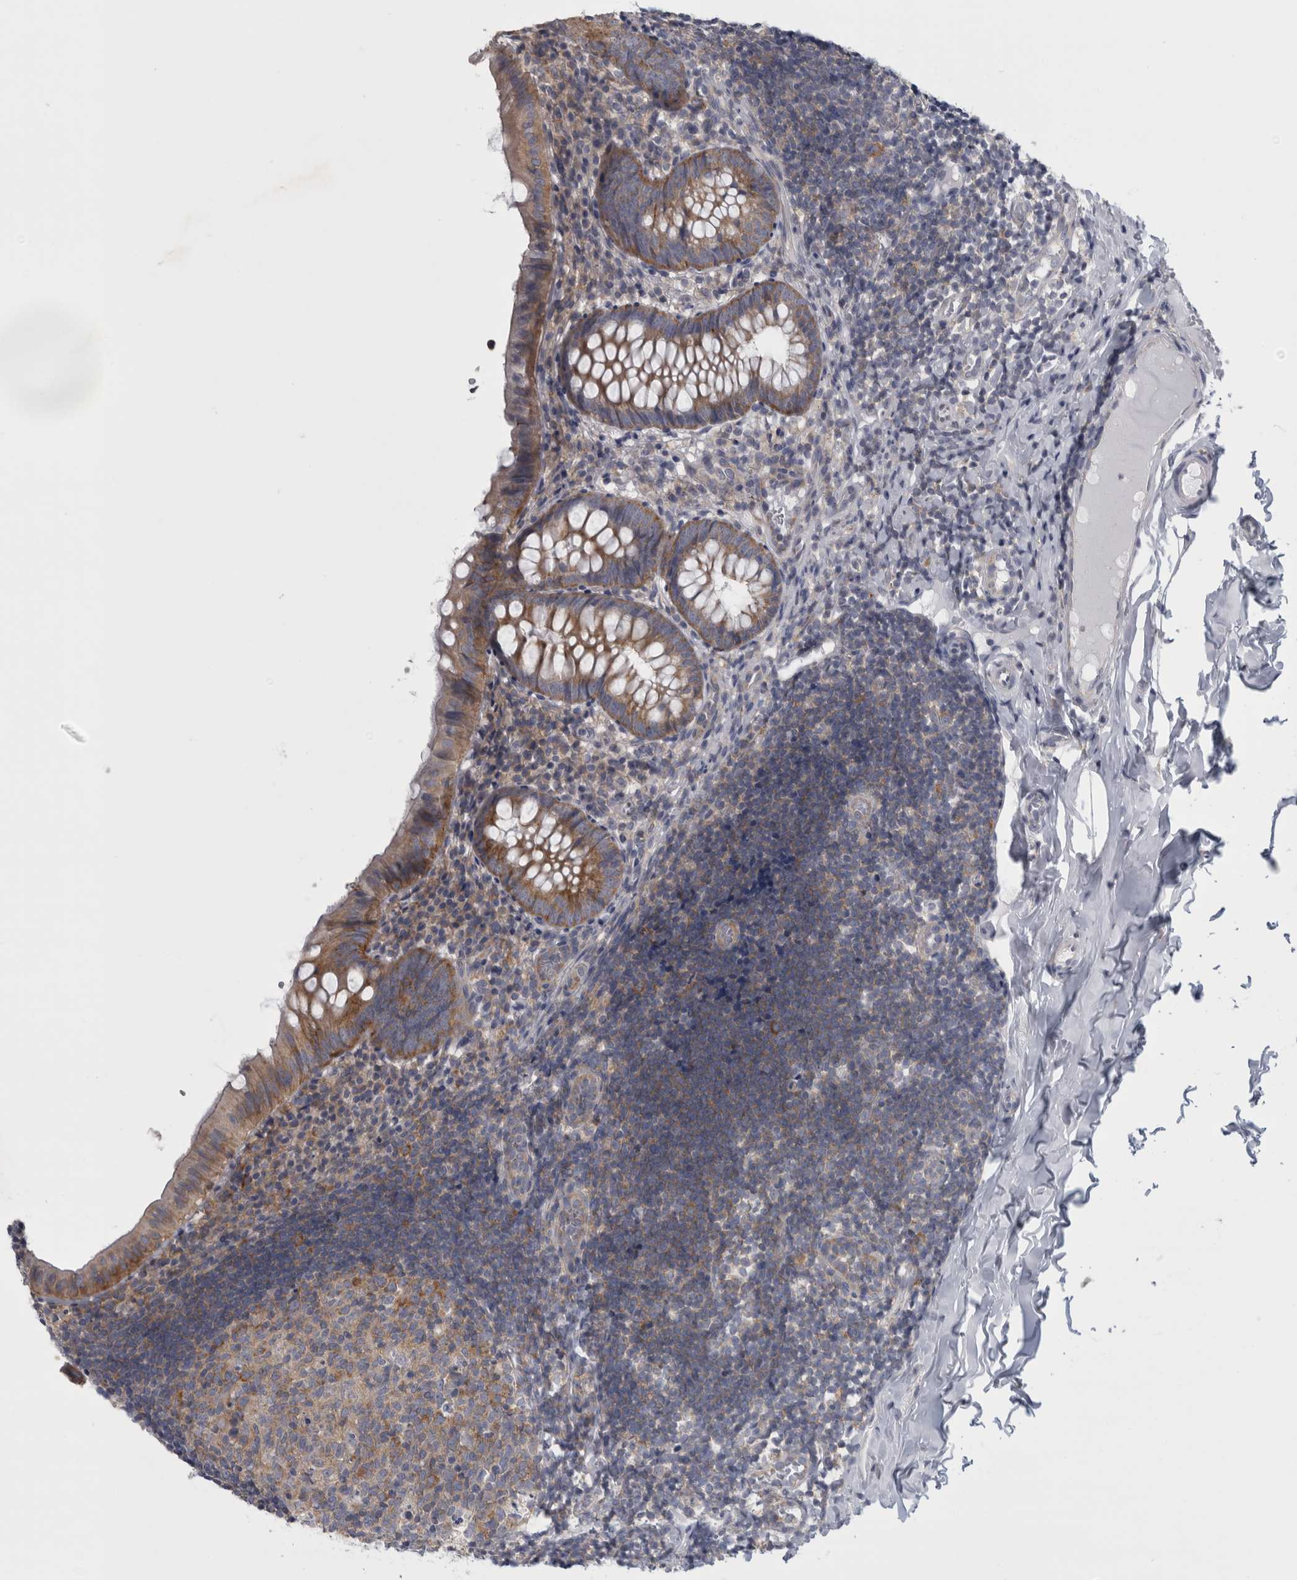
{"staining": {"intensity": "moderate", "quantity": ">75%", "location": "cytoplasmic/membranous"}, "tissue": "appendix", "cell_type": "Glandular cells", "image_type": "normal", "snomed": [{"axis": "morphology", "description": "Normal tissue, NOS"}, {"axis": "topography", "description": "Appendix"}], "caption": "Unremarkable appendix shows moderate cytoplasmic/membranous positivity in about >75% of glandular cells.", "gene": "PRRC2C", "patient": {"sex": "male", "age": 8}}